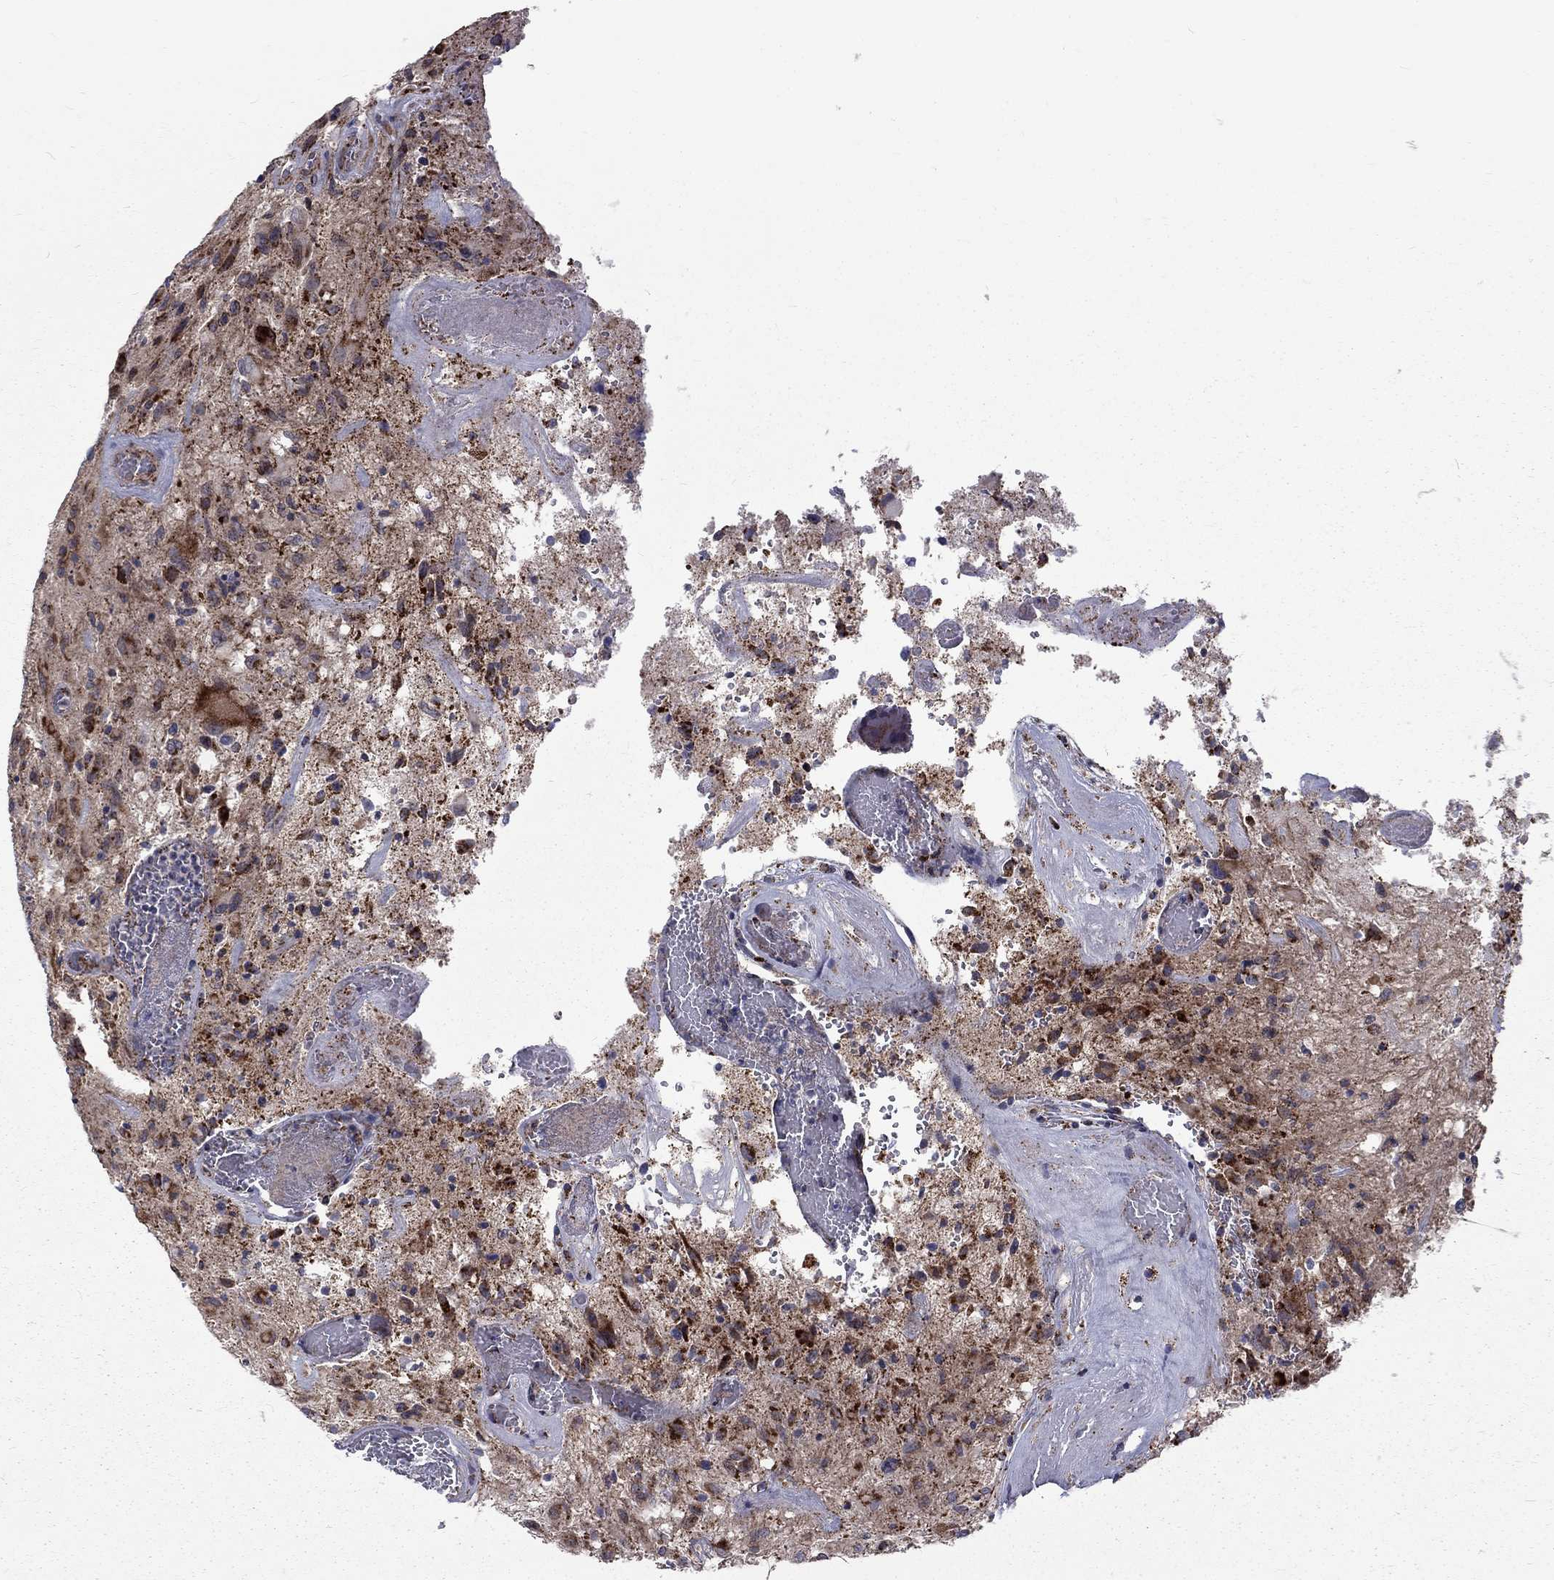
{"staining": {"intensity": "strong", "quantity": "25%-75%", "location": "cytoplasmic/membranous"}, "tissue": "glioma", "cell_type": "Tumor cells", "image_type": "cancer", "snomed": [{"axis": "morphology", "description": "Glioma, malignant, NOS"}, {"axis": "morphology", "description": "Glioma, malignant, High grade"}, {"axis": "topography", "description": "Brain"}], "caption": "A photomicrograph of human malignant glioma (high-grade) stained for a protein shows strong cytoplasmic/membranous brown staining in tumor cells.", "gene": "ALDH1B1", "patient": {"sex": "female", "age": 71}}